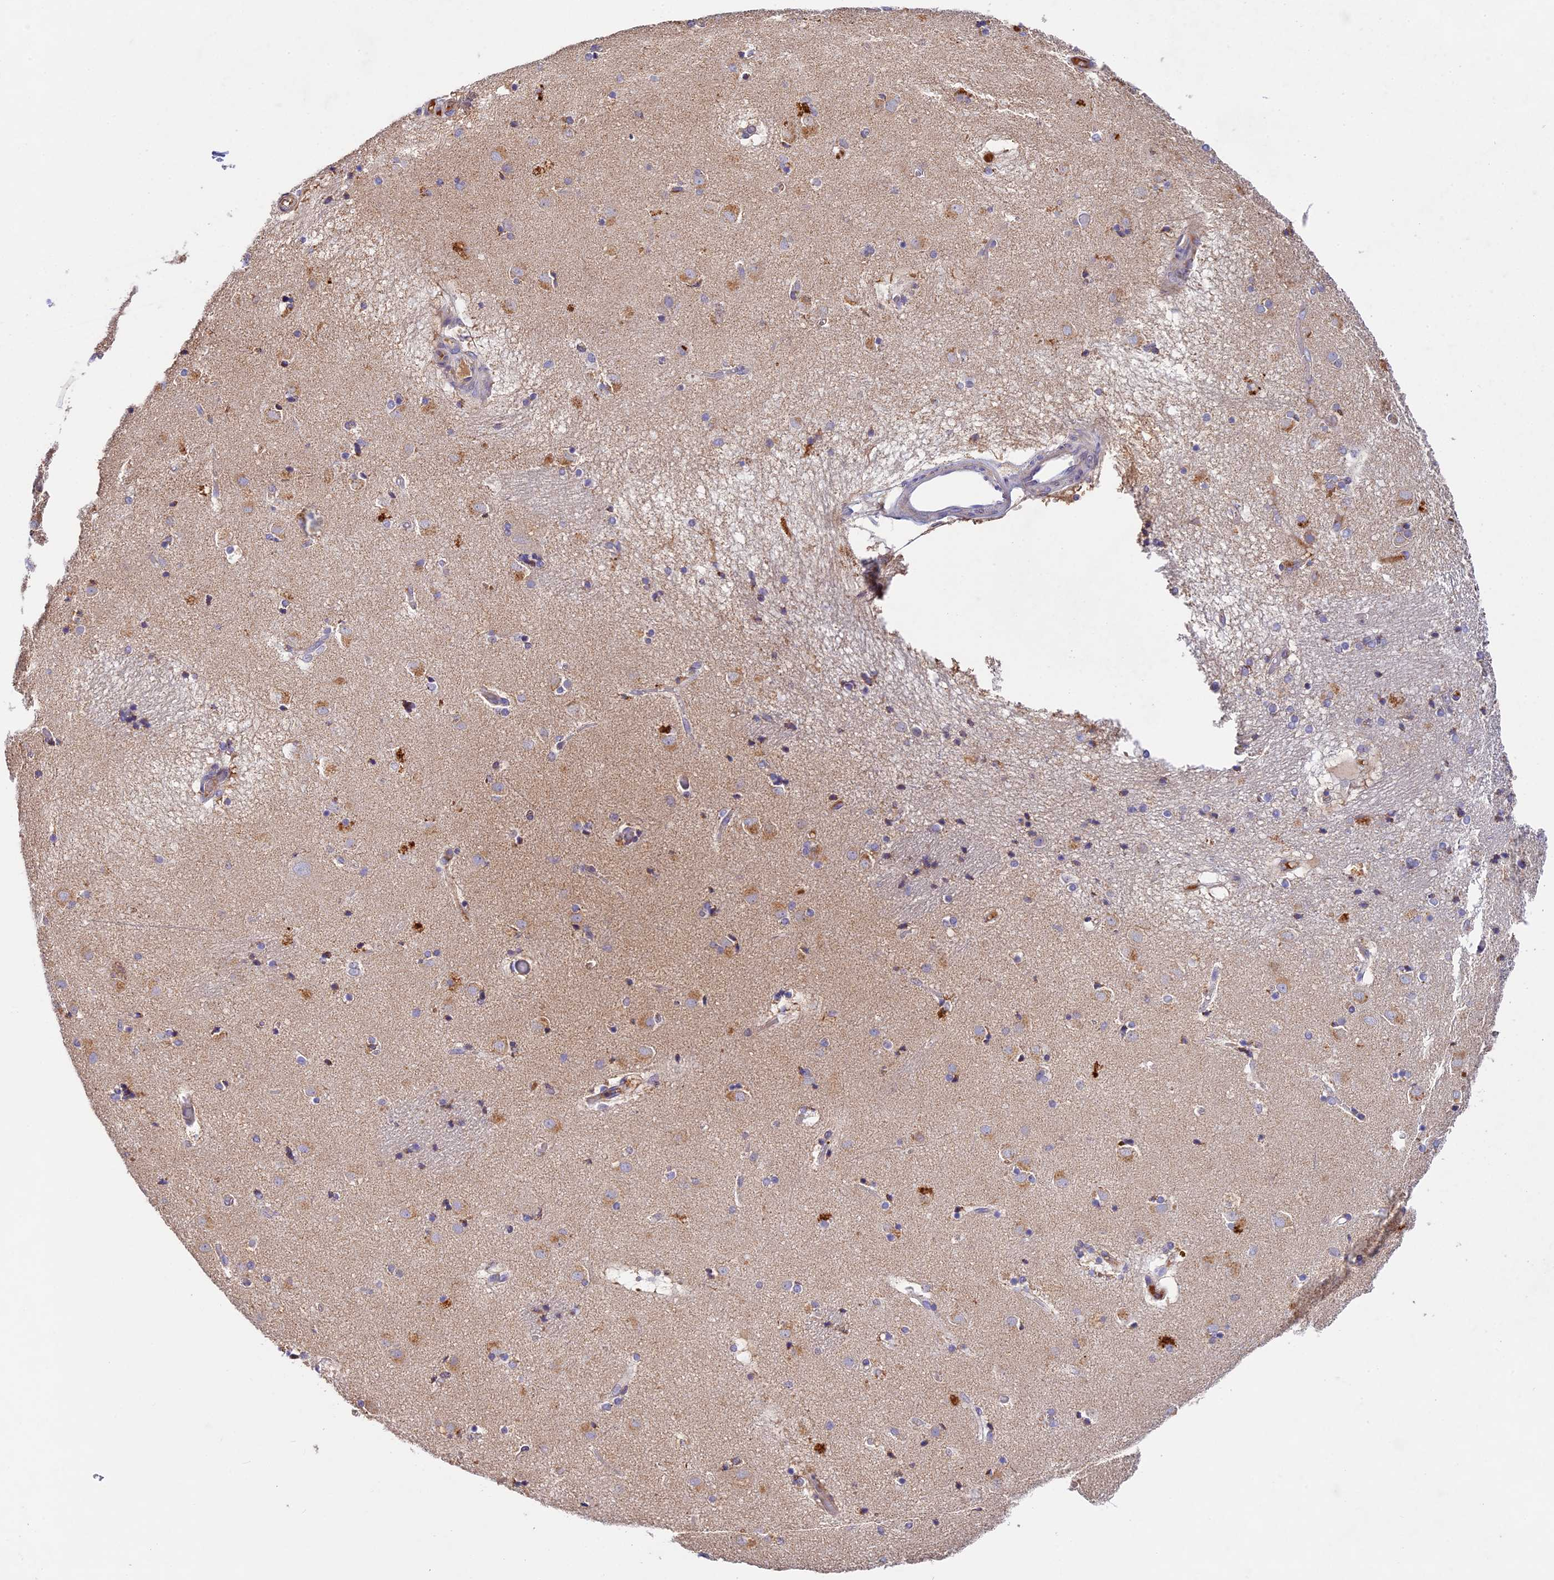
{"staining": {"intensity": "weak", "quantity": "25%-75%", "location": "cytoplasmic/membranous"}, "tissue": "caudate", "cell_type": "Glial cells", "image_type": "normal", "snomed": [{"axis": "morphology", "description": "Normal tissue, NOS"}, {"axis": "topography", "description": "Lateral ventricle wall"}], "caption": "Weak cytoplasmic/membranous positivity is present in approximately 25%-75% of glial cells in benign caudate. (DAB (3,3'-diaminobenzidine) IHC with brightfield microscopy, high magnification).", "gene": "OCEL1", "patient": {"sex": "male", "age": 70}}